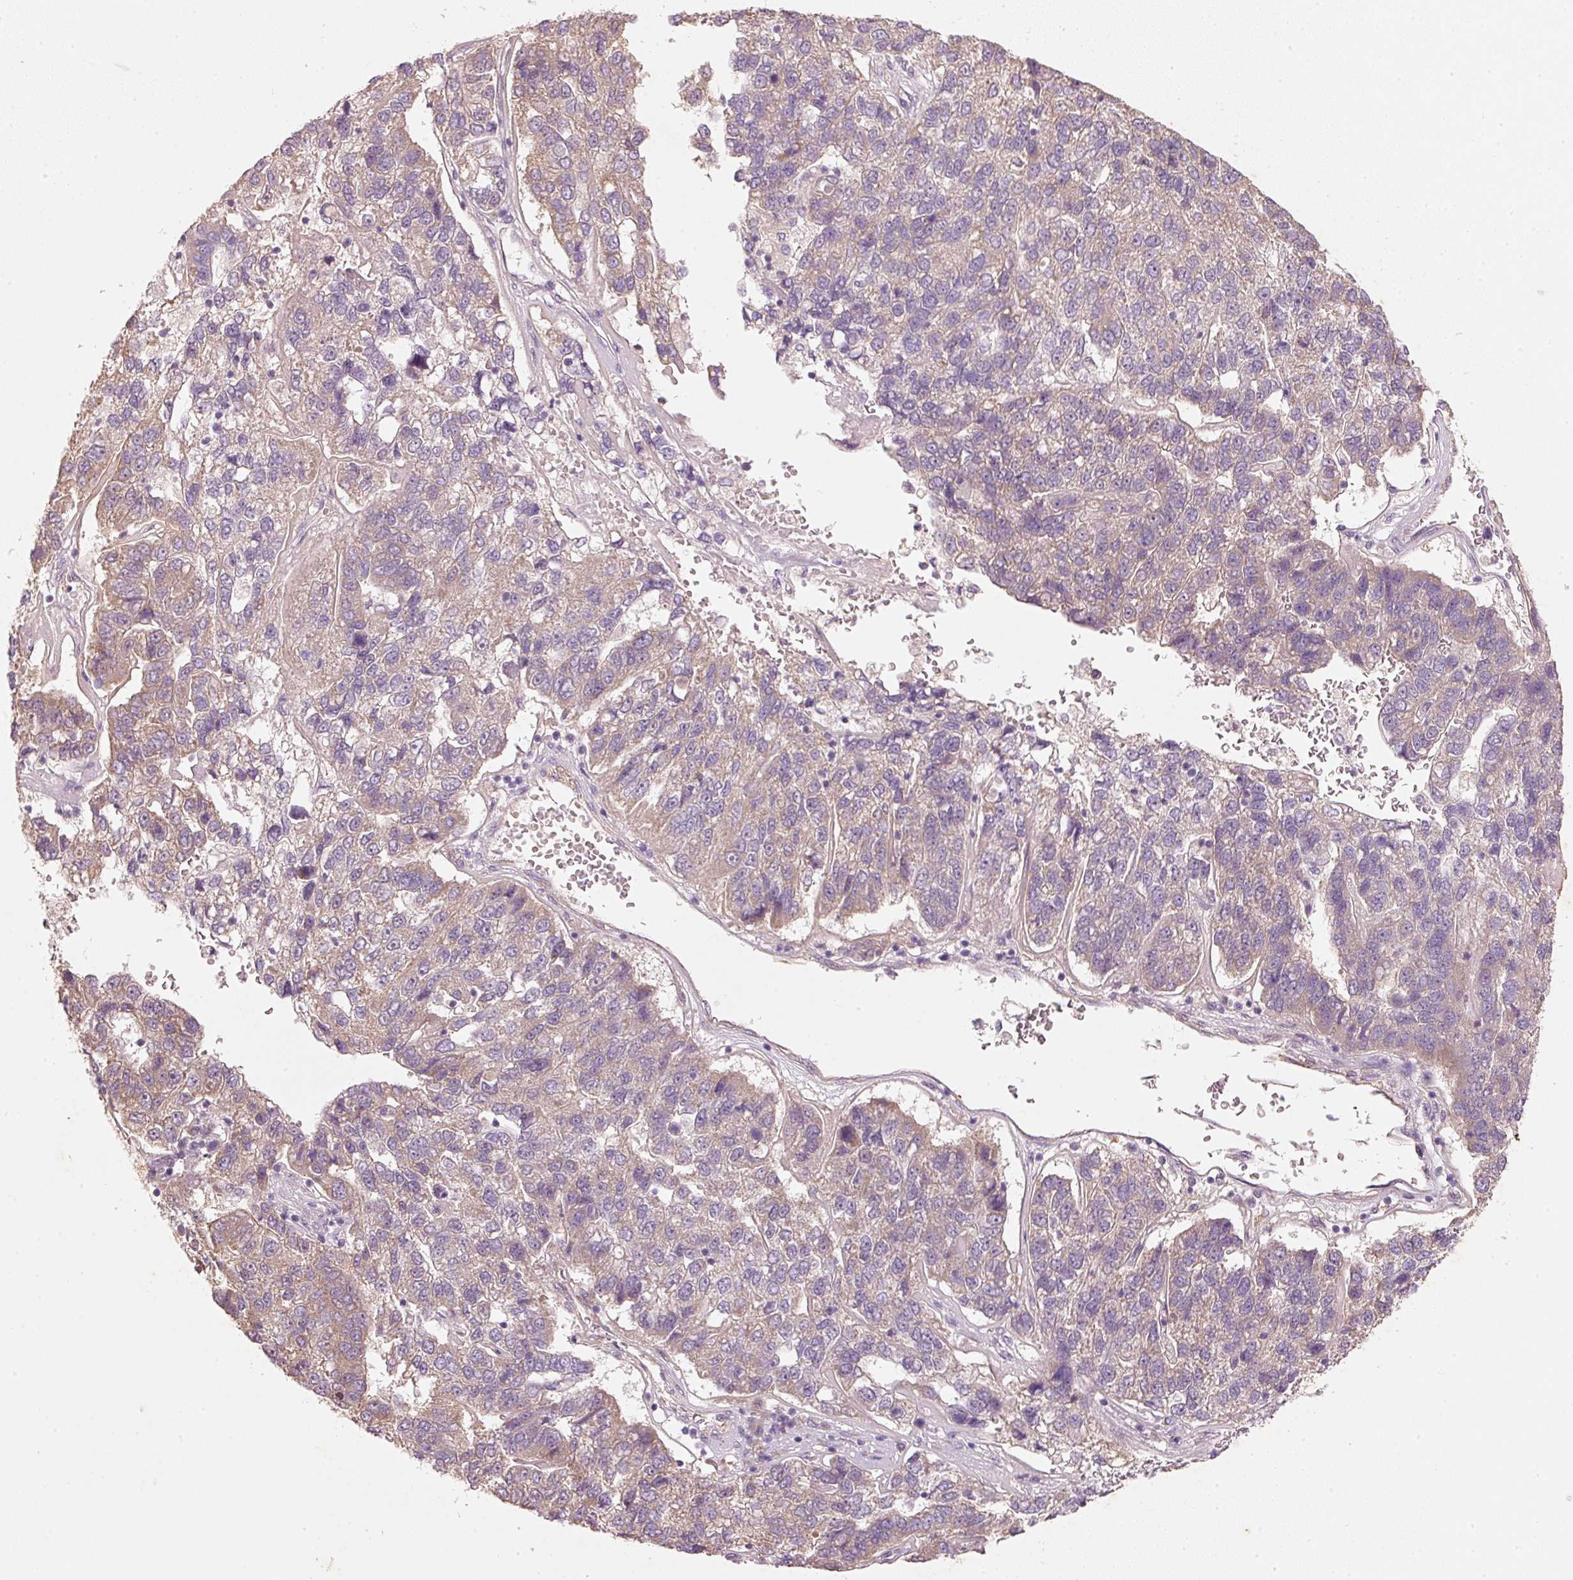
{"staining": {"intensity": "weak", "quantity": "<25%", "location": "cytoplasmic/membranous"}, "tissue": "pancreatic cancer", "cell_type": "Tumor cells", "image_type": "cancer", "snomed": [{"axis": "morphology", "description": "Adenocarcinoma, NOS"}, {"axis": "topography", "description": "Pancreas"}], "caption": "This is an immunohistochemistry micrograph of human pancreatic cancer (adenocarcinoma). There is no positivity in tumor cells.", "gene": "RGL2", "patient": {"sex": "female", "age": 61}}